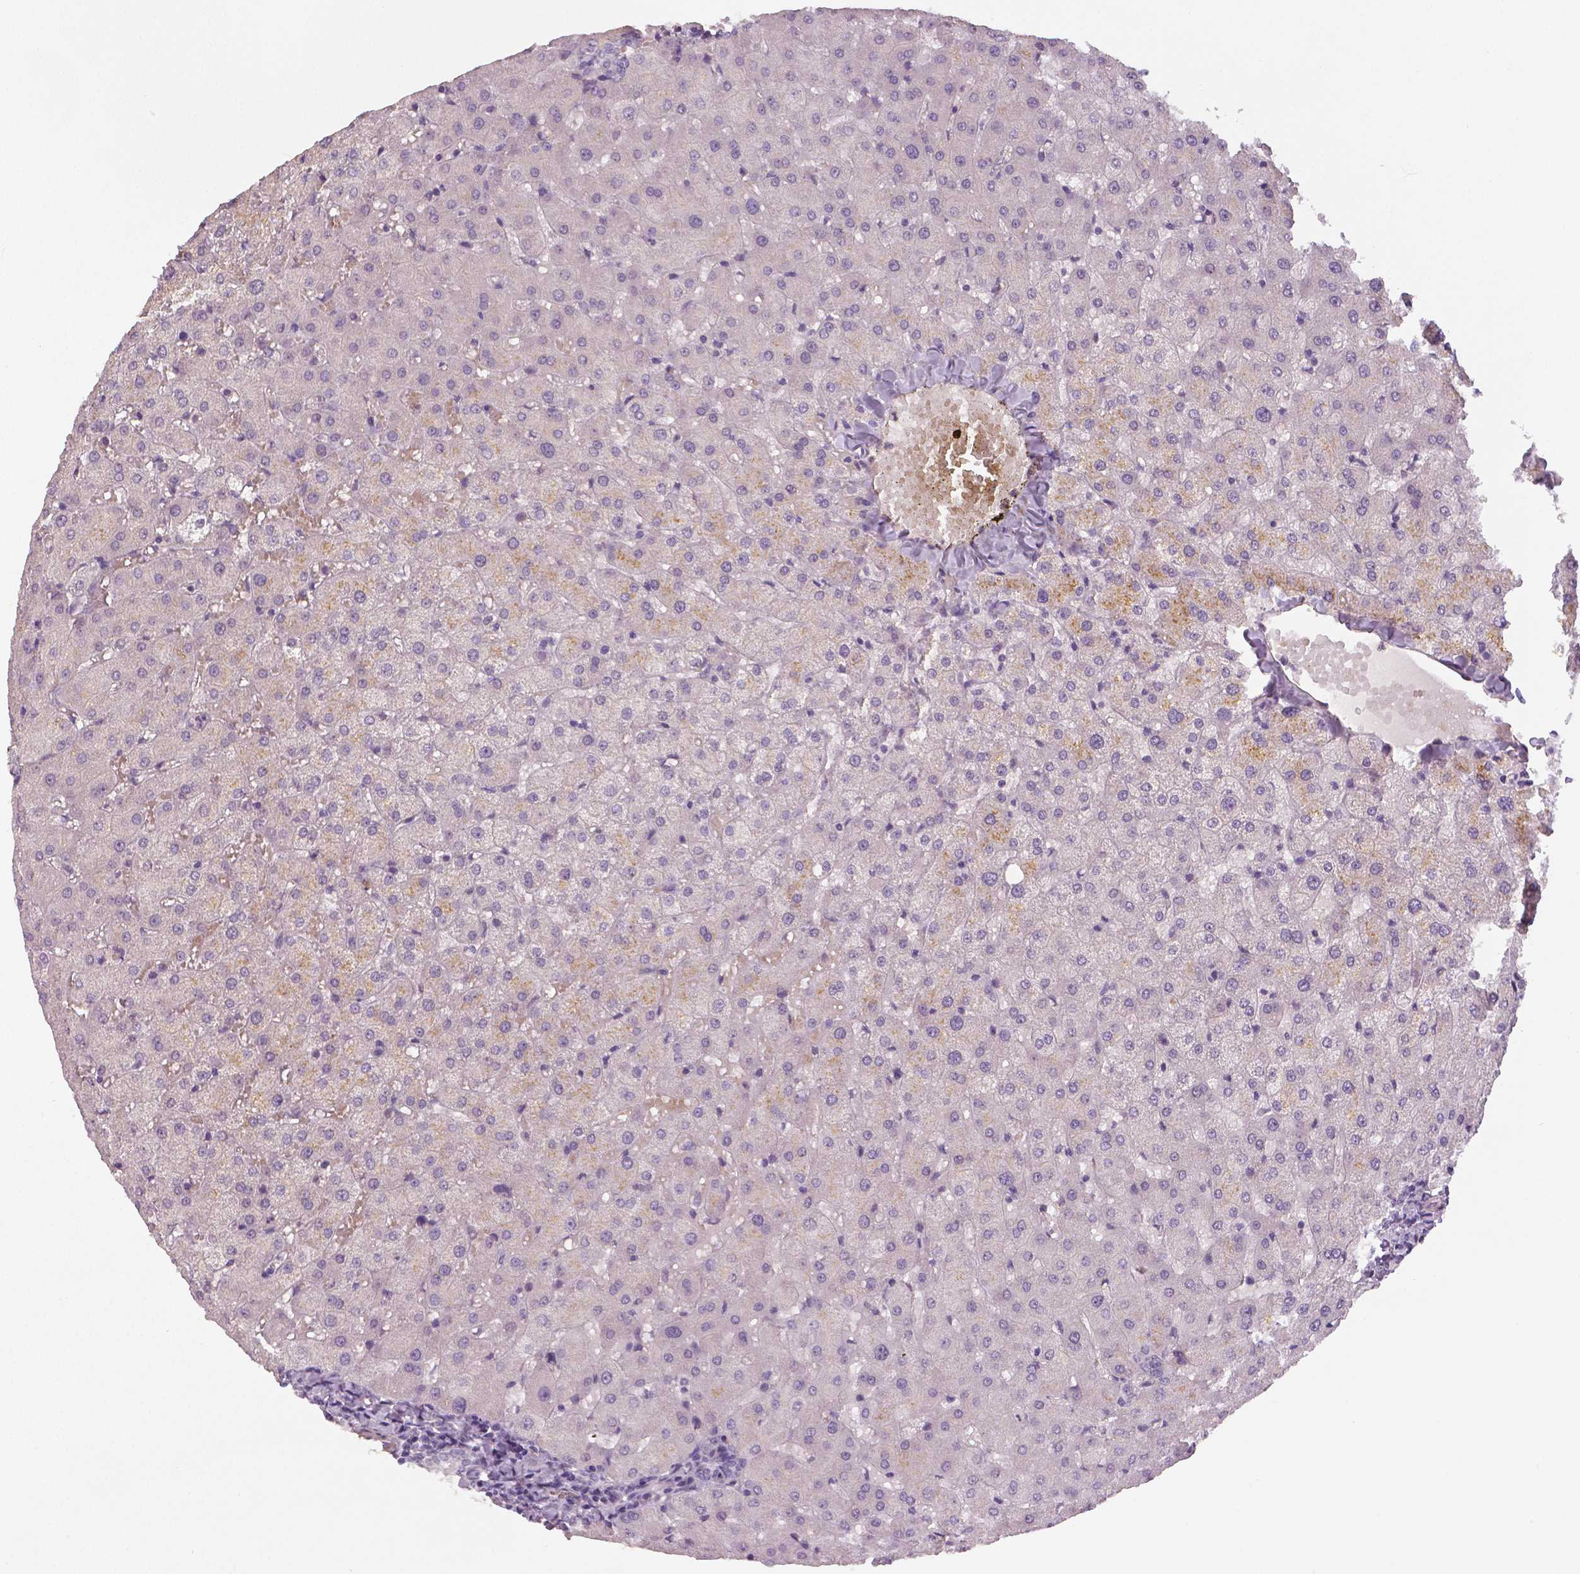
{"staining": {"intensity": "negative", "quantity": "none", "location": "none"}, "tissue": "liver", "cell_type": "Cholangiocytes", "image_type": "normal", "snomed": [{"axis": "morphology", "description": "Normal tissue, NOS"}, {"axis": "topography", "description": "Liver"}], "caption": "High power microscopy image of an immunohistochemistry histopathology image of normal liver, revealing no significant staining in cholangiocytes. (Stains: DAB IHC with hematoxylin counter stain, Microscopy: brightfield microscopy at high magnification).", "gene": "FLT1", "patient": {"sex": "female", "age": 50}}